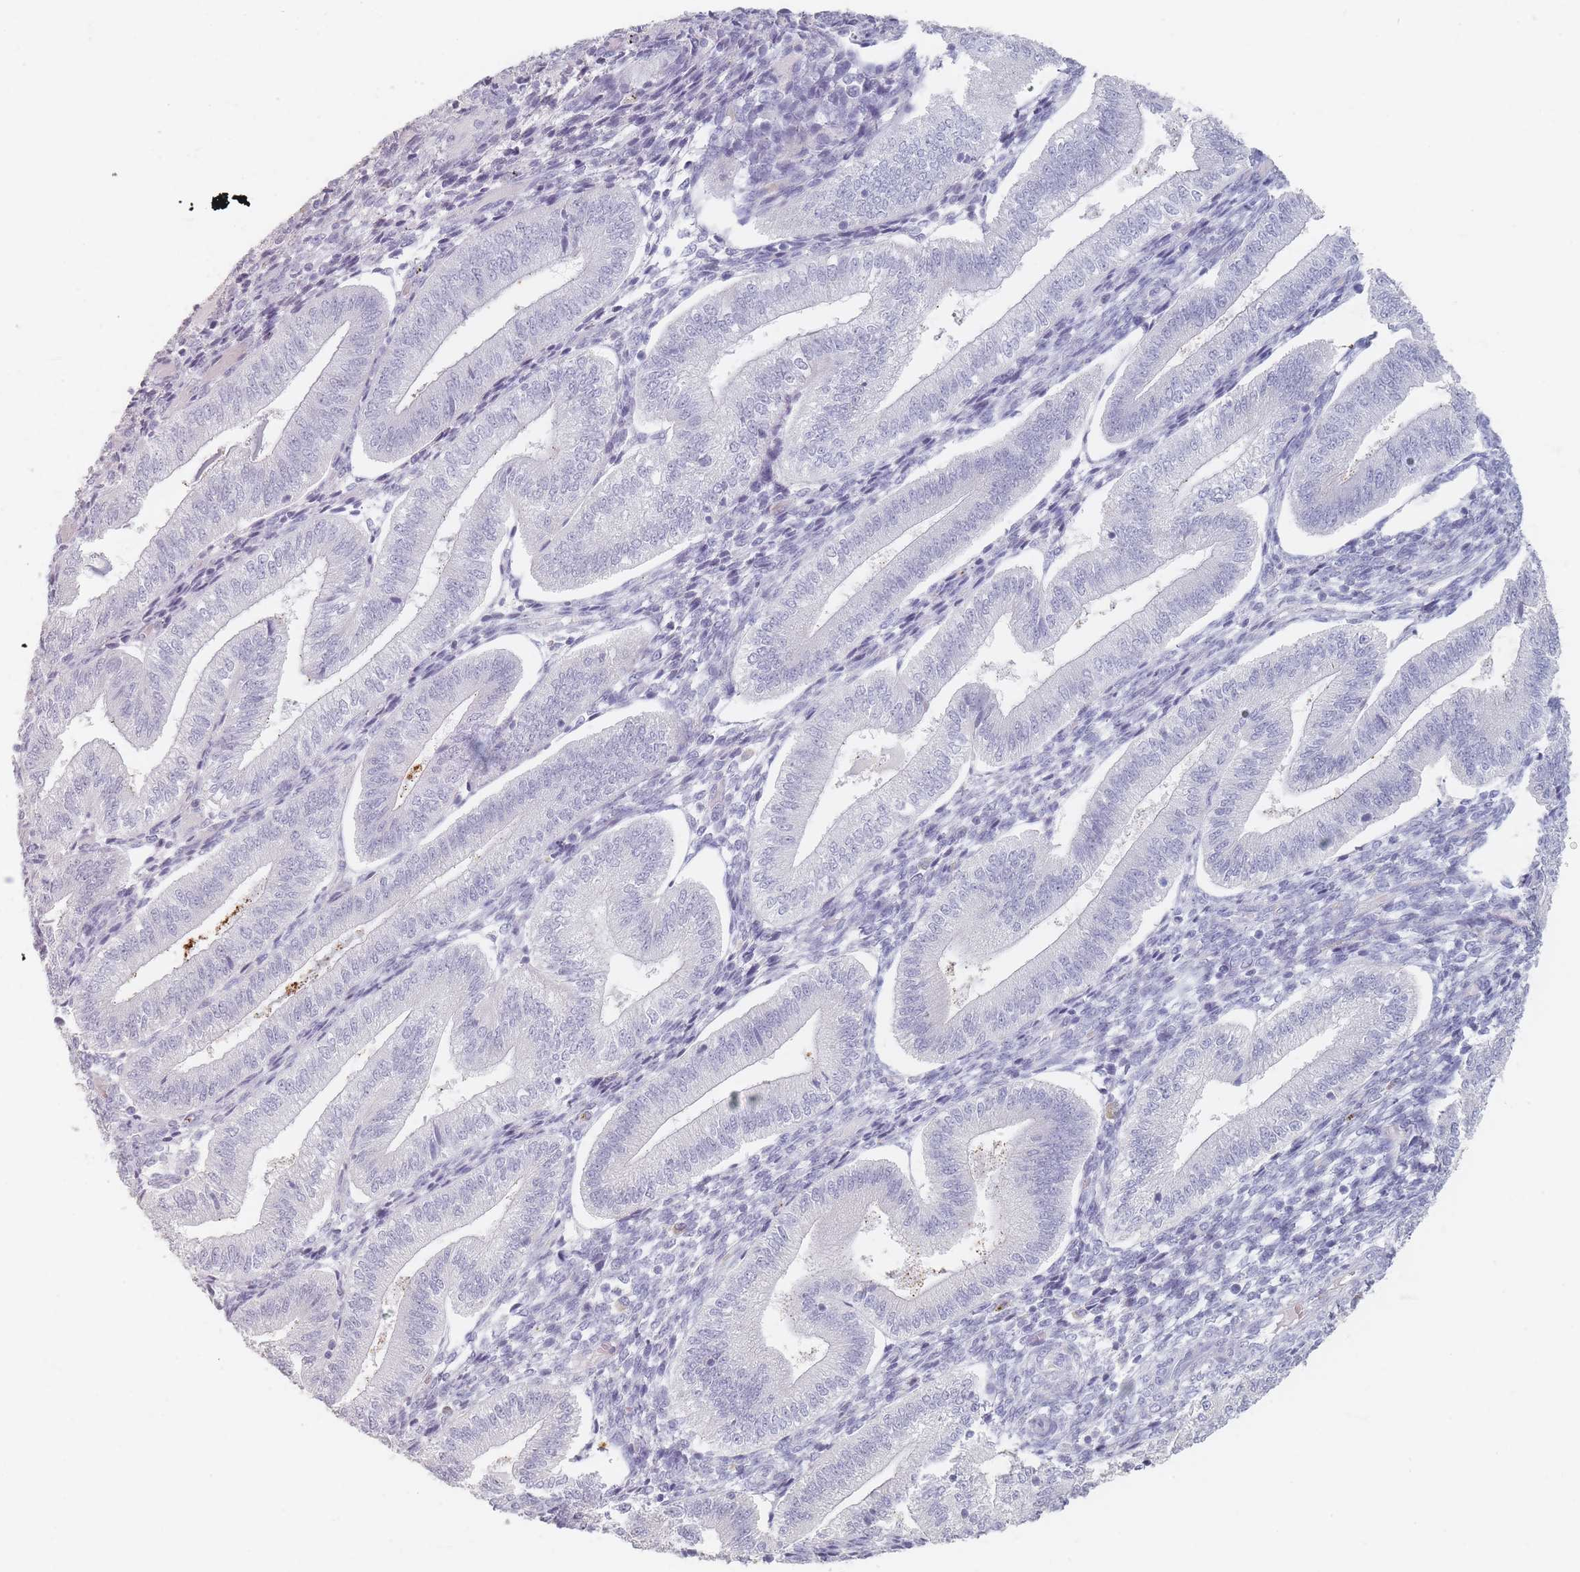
{"staining": {"intensity": "negative", "quantity": "none", "location": "none"}, "tissue": "endometrium", "cell_type": "Cells in endometrial stroma", "image_type": "normal", "snomed": [{"axis": "morphology", "description": "Normal tissue, NOS"}, {"axis": "topography", "description": "Endometrium"}], "caption": "DAB (3,3'-diaminobenzidine) immunohistochemical staining of unremarkable human endometrium displays no significant positivity in cells in endometrial stroma. (Stains: DAB immunohistochemistry (IHC) with hematoxylin counter stain, Microscopy: brightfield microscopy at high magnification).", "gene": "HELZ2", "patient": {"sex": "female", "age": 34}}